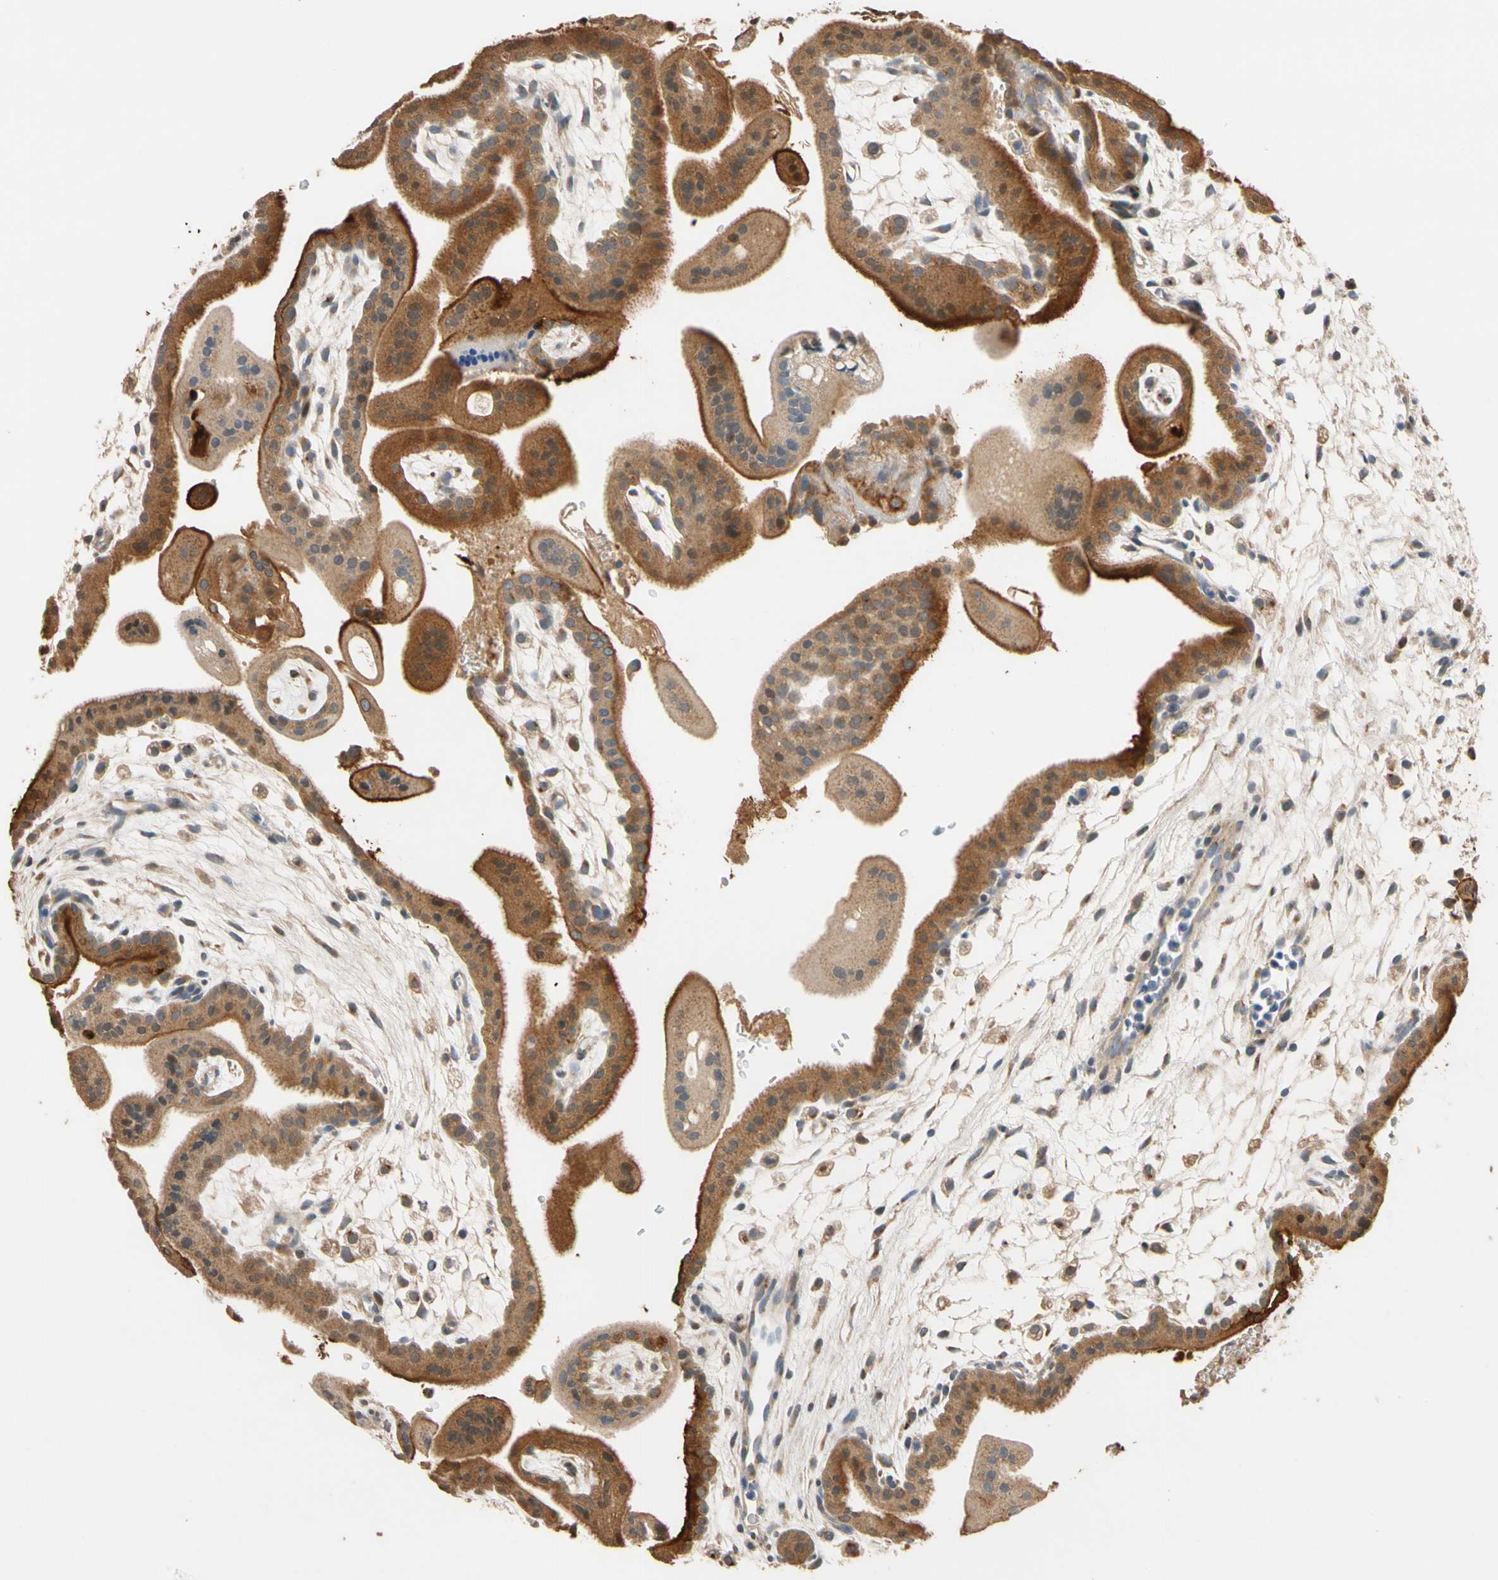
{"staining": {"intensity": "weak", "quantity": "25%-75%", "location": "cytoplasmic/membranous"}, "tissue": "placenta", "cell_type": "Decidual cells", "image_type": "normal", "snomed": [{"axis": "morphology", "description": "Normal tissue, NOS"}, {"axis": "topography", "description": "Placenta"}], "caption": "Brown immunohistochemical staining in normal placenta exhibits weak cytoplasmic/membranous positivity in approximately 25%-75% of decidual cells.", "gene": "GPSM2", "patient": {"sex": "female", "age": 35}}